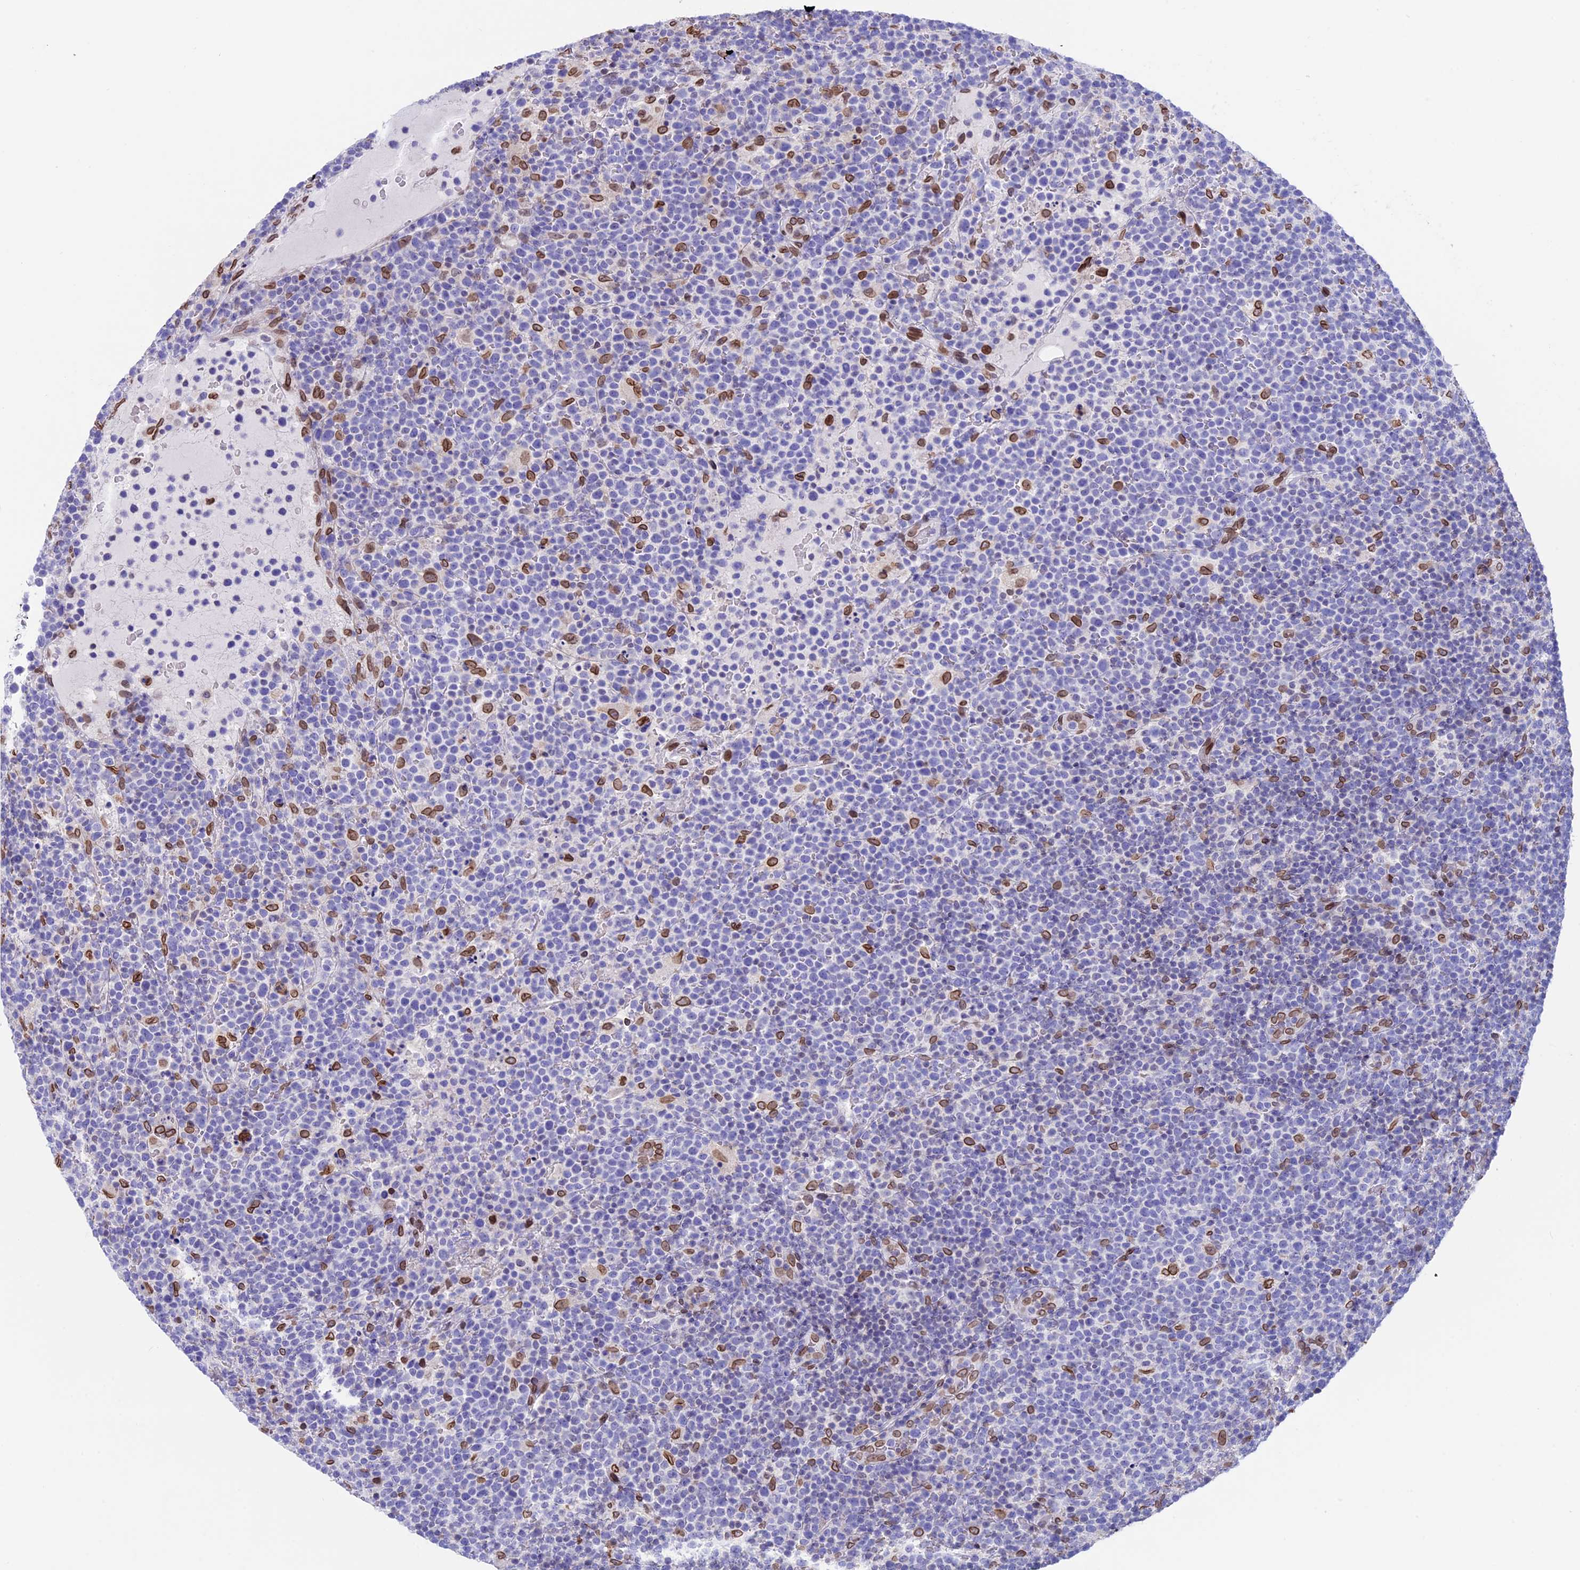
{"staining": {"intensity": "negative", "quantity": "none", "location": "none"}, "tissue": "lymphoma", "cell_type": "Tumor cells", "image_type": "cancer", "snomed": [{"axis": "morphology", "description": "Malignant lymphoma, non-Hodgkin's type, High grade"}, {"axis": "topography", "description": "Lymph node"}], "caption": "High-grade malignant lymphoma, non-Hodgkin's type was stained to show a protein in brown. There is no significant positivity in tumor cells.", "gene": "TMPRSS7", "patient": {"sex": "male", "age": 61}}